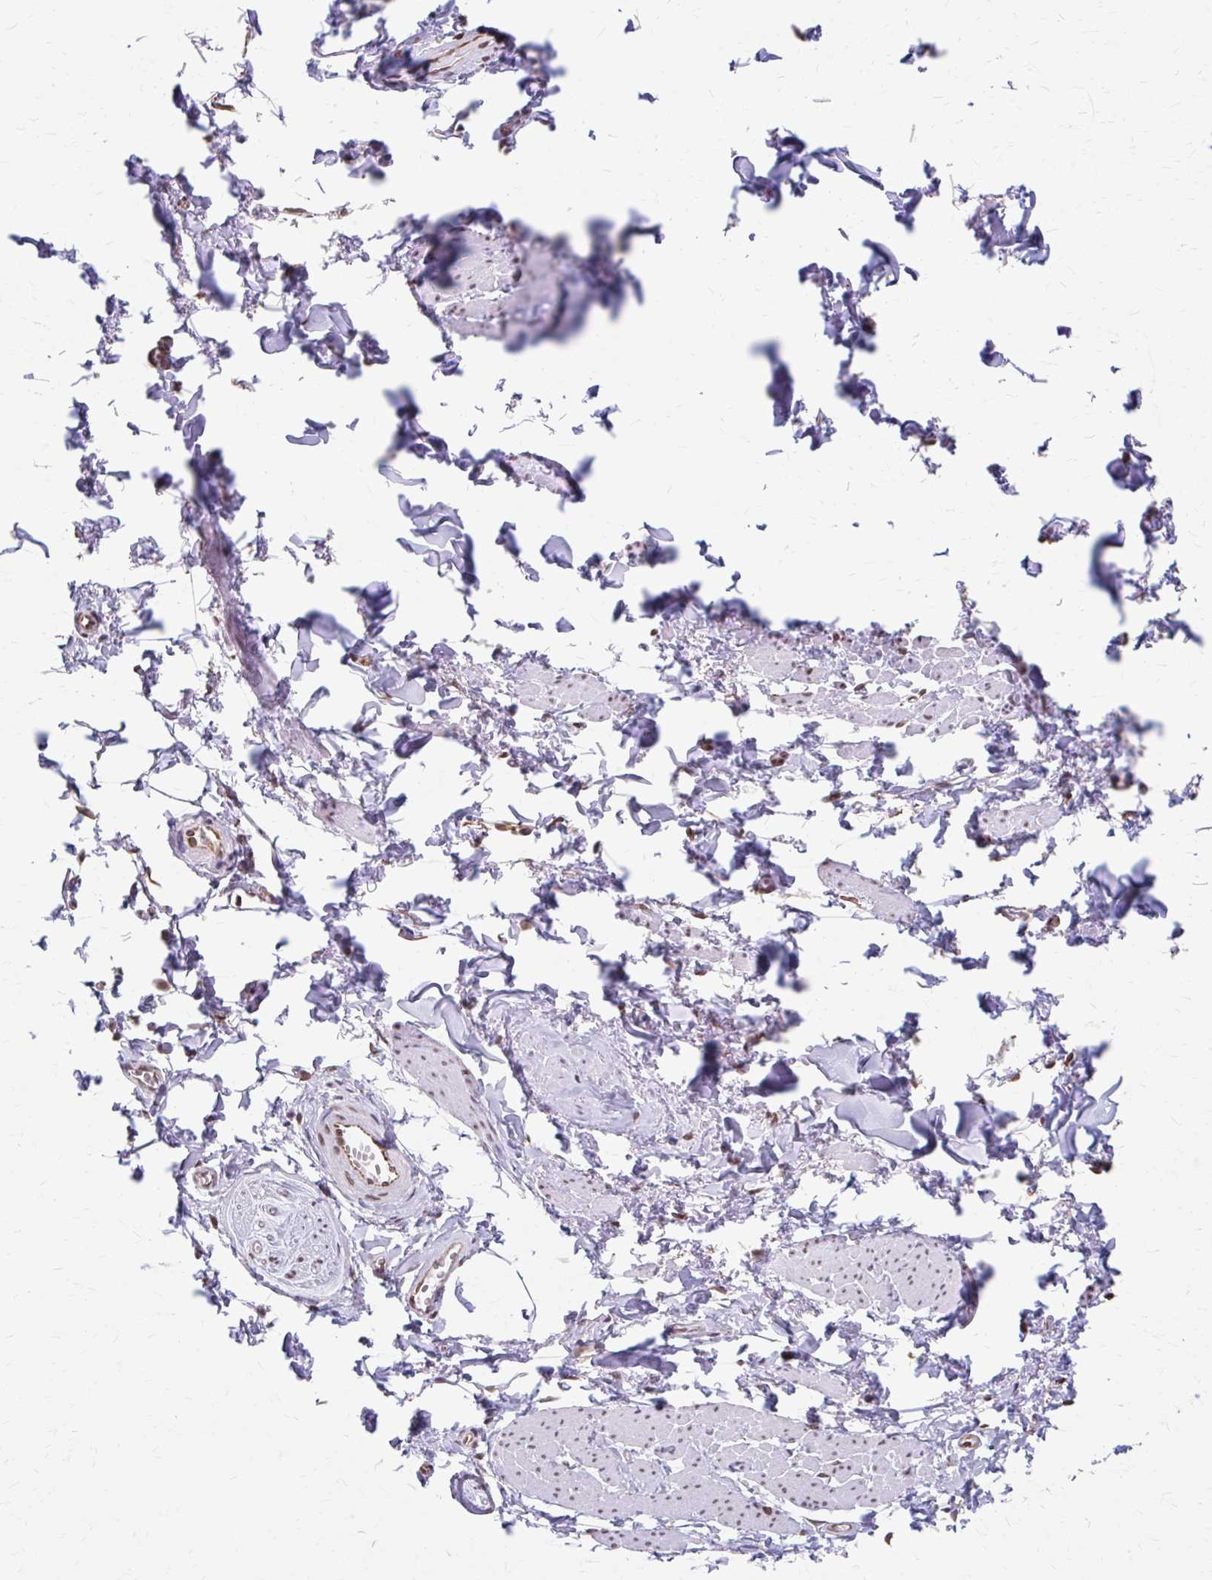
{"staining": {"intensity": "moderate", "quantity": "25%-75%", "location": "nuclear"}, "tissue": "adipose tissue", "cell_type": "Adipocytes", "image_type": "normal", "snomed": [{"axis": "morphology", "description": "Normal tissue, NOS"}, {"axis": "topography", "description": "Vulva"}, {"axis": "topography", "description": "Peripheral nerve tissue"}], "caption": "This is a photomicrograph of IHC staining of benign adipose tissue, which shows moderate expression in the nuclear of adipocytes.", "gene": "ORC3", "patient": {"sex": "female", "age": 66}}